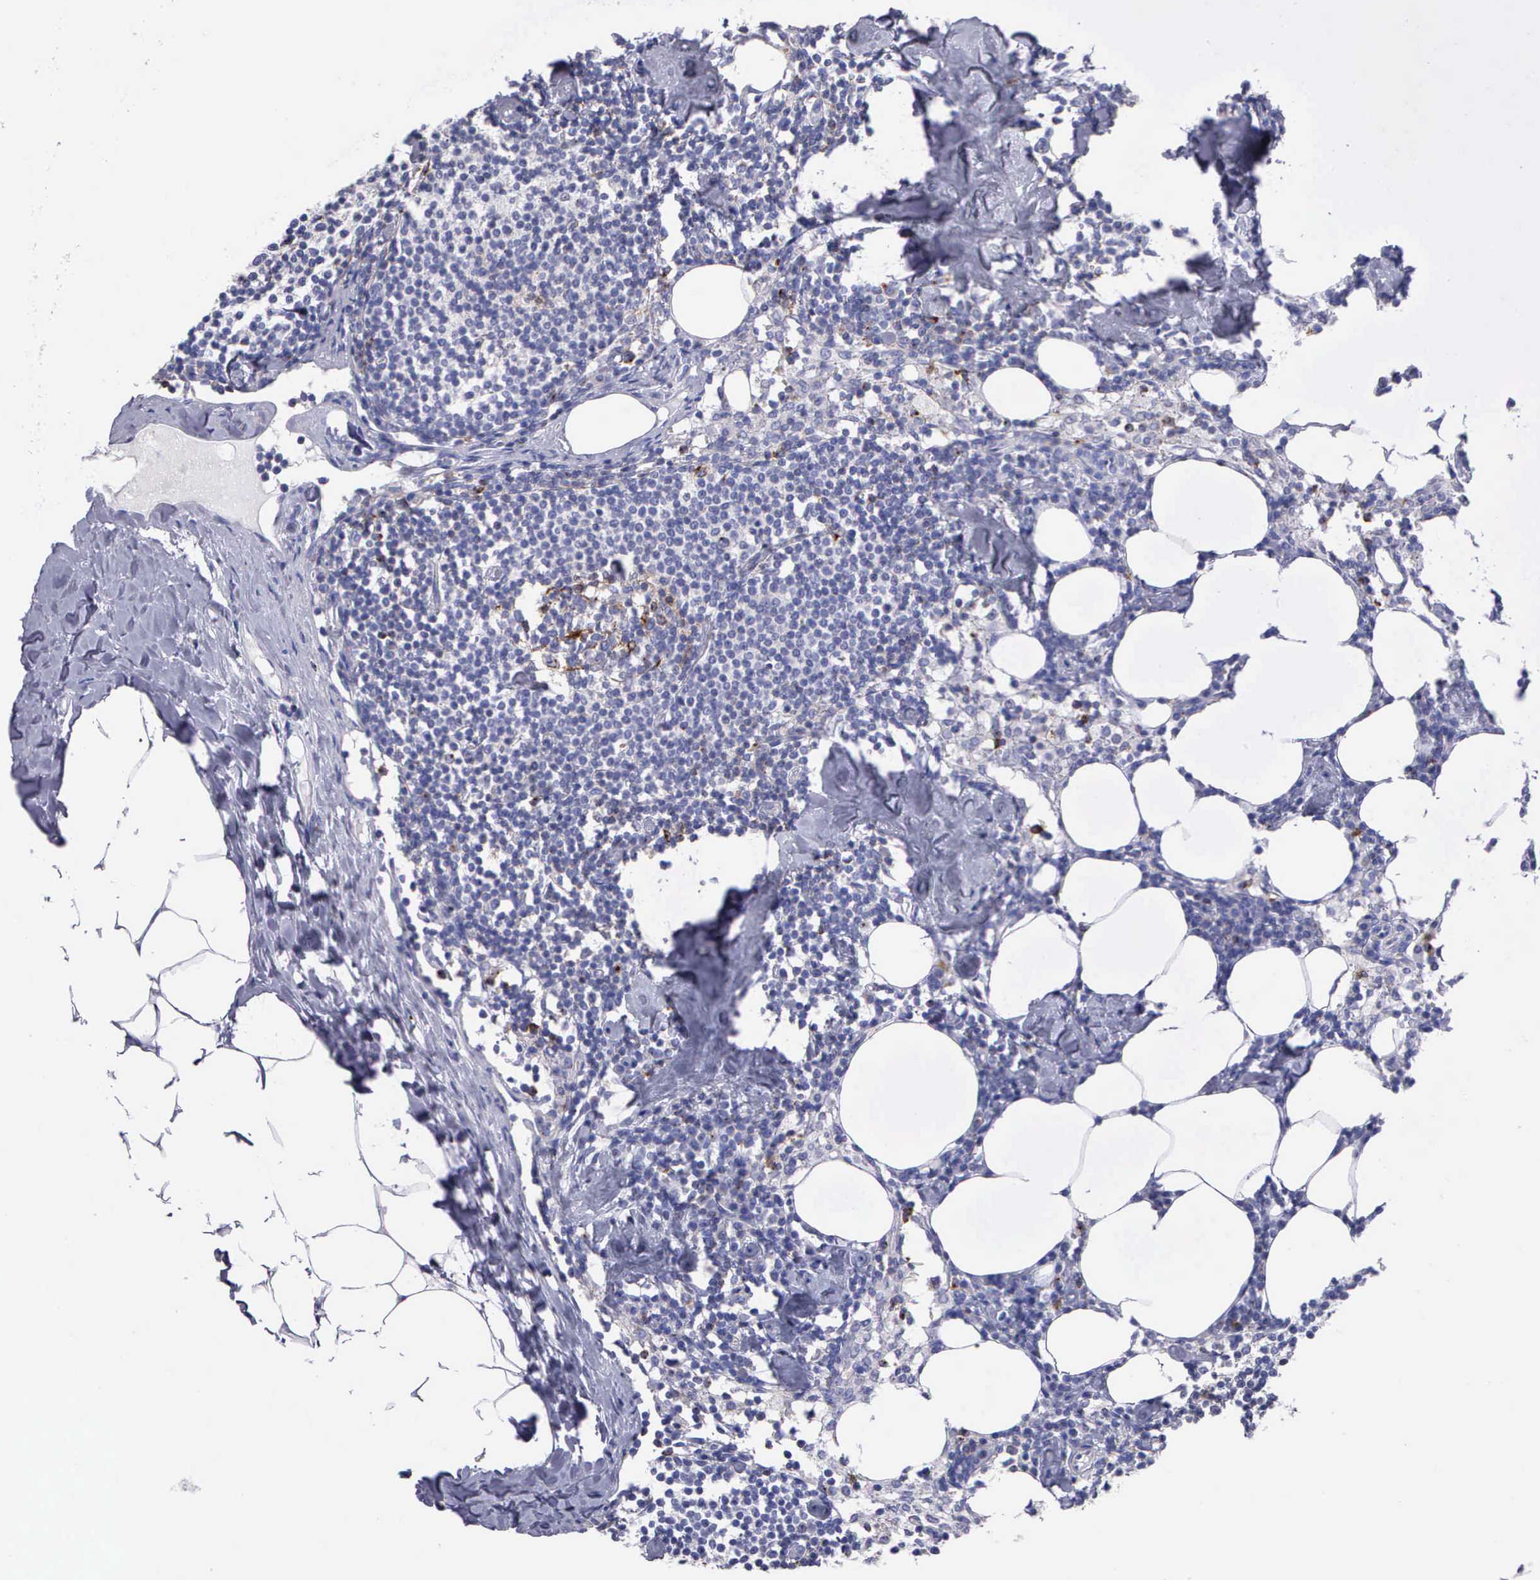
{"staining": {"intensity": "moderate", "quantity": "25%-75%", "location": "cytoplasmic/membranous"}, "tissue": "lymph node", "cell_type": "Germinal center cells", "image_type": "normal", "snomed": [{"axis": "morphology", "description": "Normal tissue, NOS"}, {"axis": "topography", "description": "Lymph node"}], "caption": "This histopathology image exhibits unremarkable lymph node stained with IHC to label a protein in brown. The cytoplasmic/membranous of germinal center cells show moderate positivity for the protein. Nuclei are counter-stained blue.", "gene": "SRGN", "patient": {"sex": "male", "age": 67}}